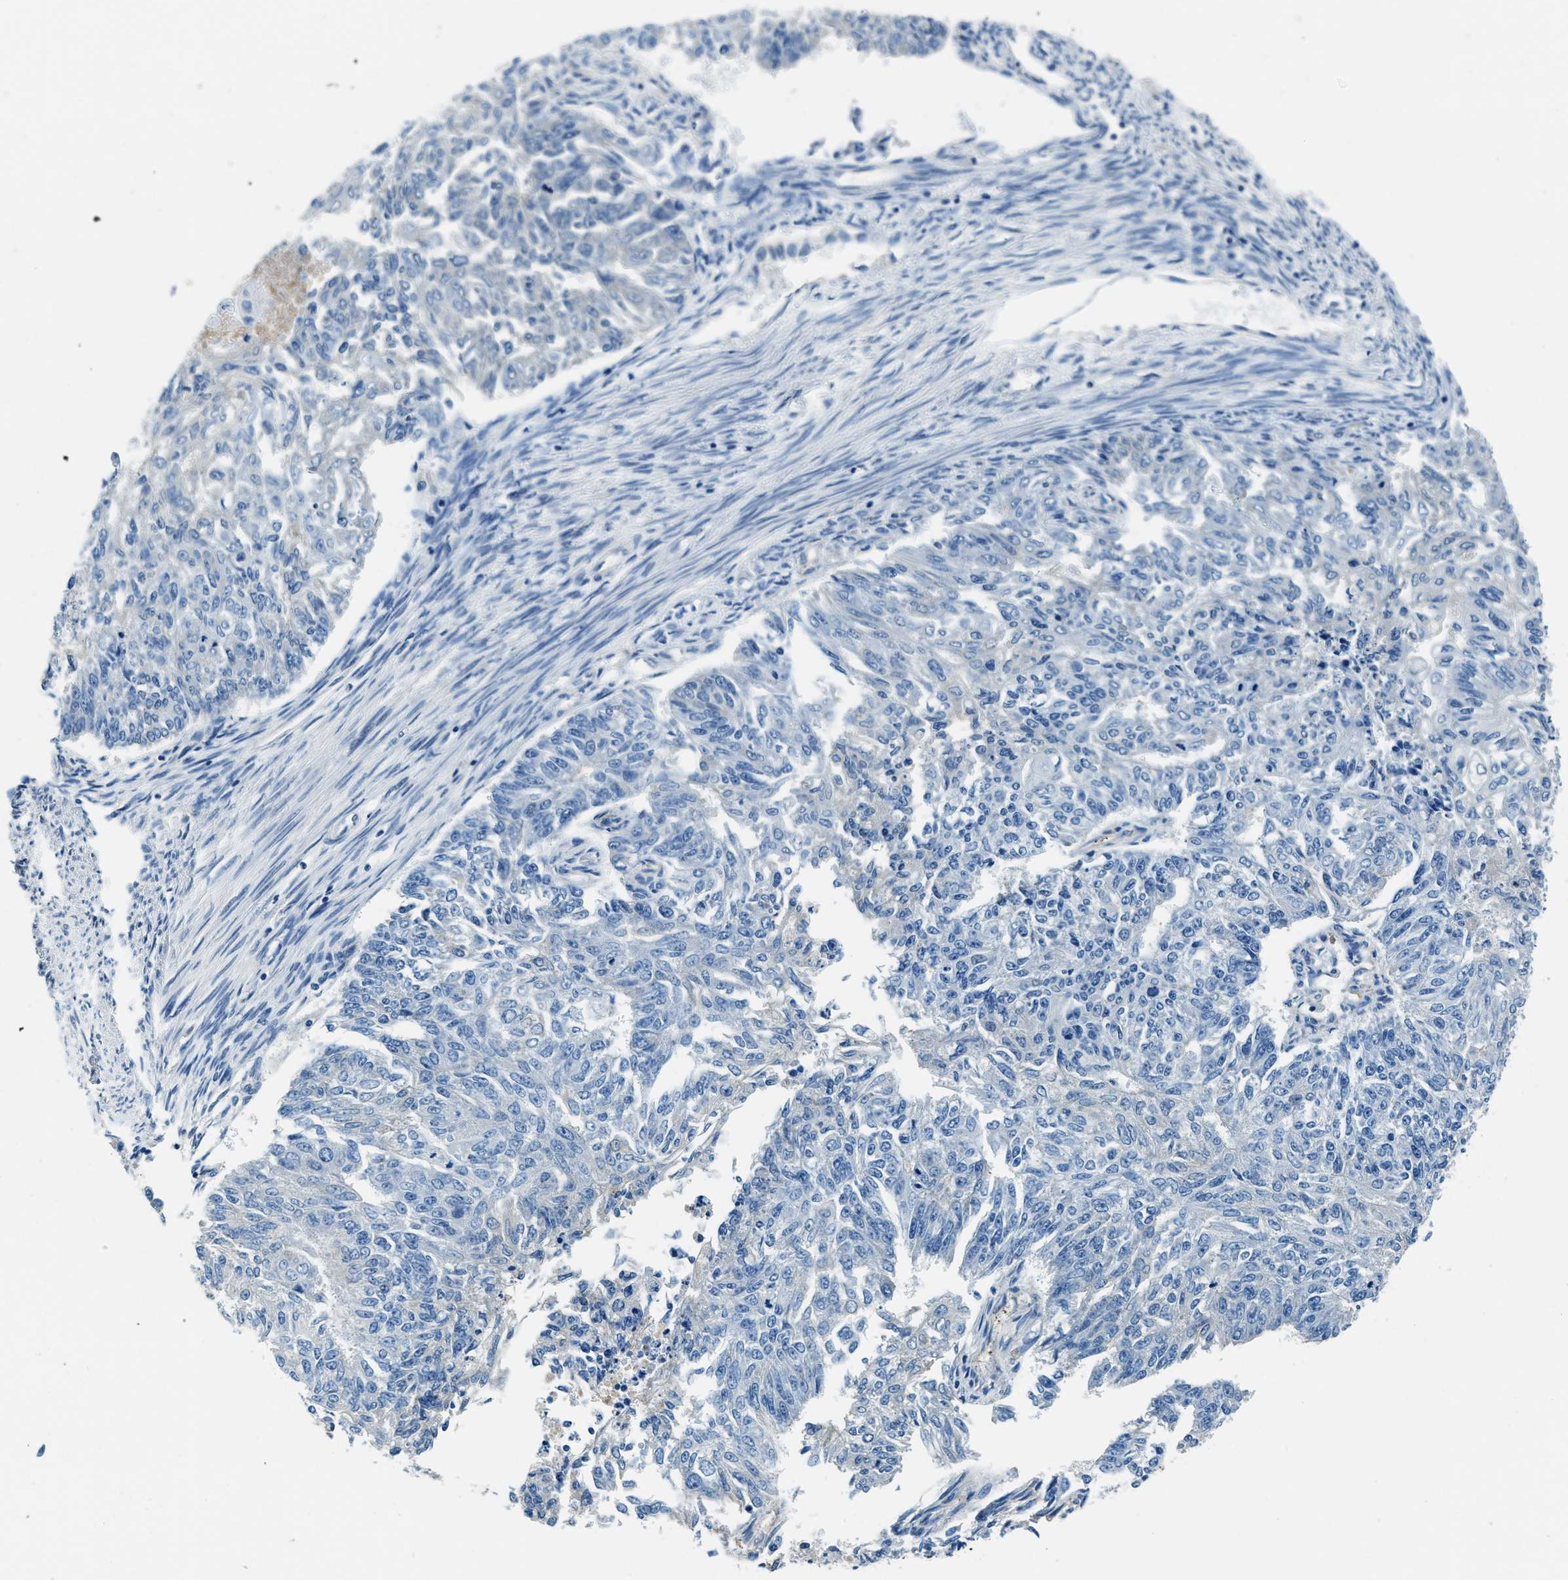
{"staining": {"intensity": "negative", "quantity": "none", "location": "none"}, "tissue": "endometrial cancer", "cell_type": "Tumor cells", "image_type": "cancer", "snomed": [{"axis": "morphology", "description": "Adenocarcinoma, NOS"}, {"axis": "topography", "description": "Endometrium"}], "caption": "Immunohistochemical staining of endometrial cancer reveals no significant staining in tumor cells.", "gene": "TMEM186", "patient": {"sex": "female", "age": 32}}